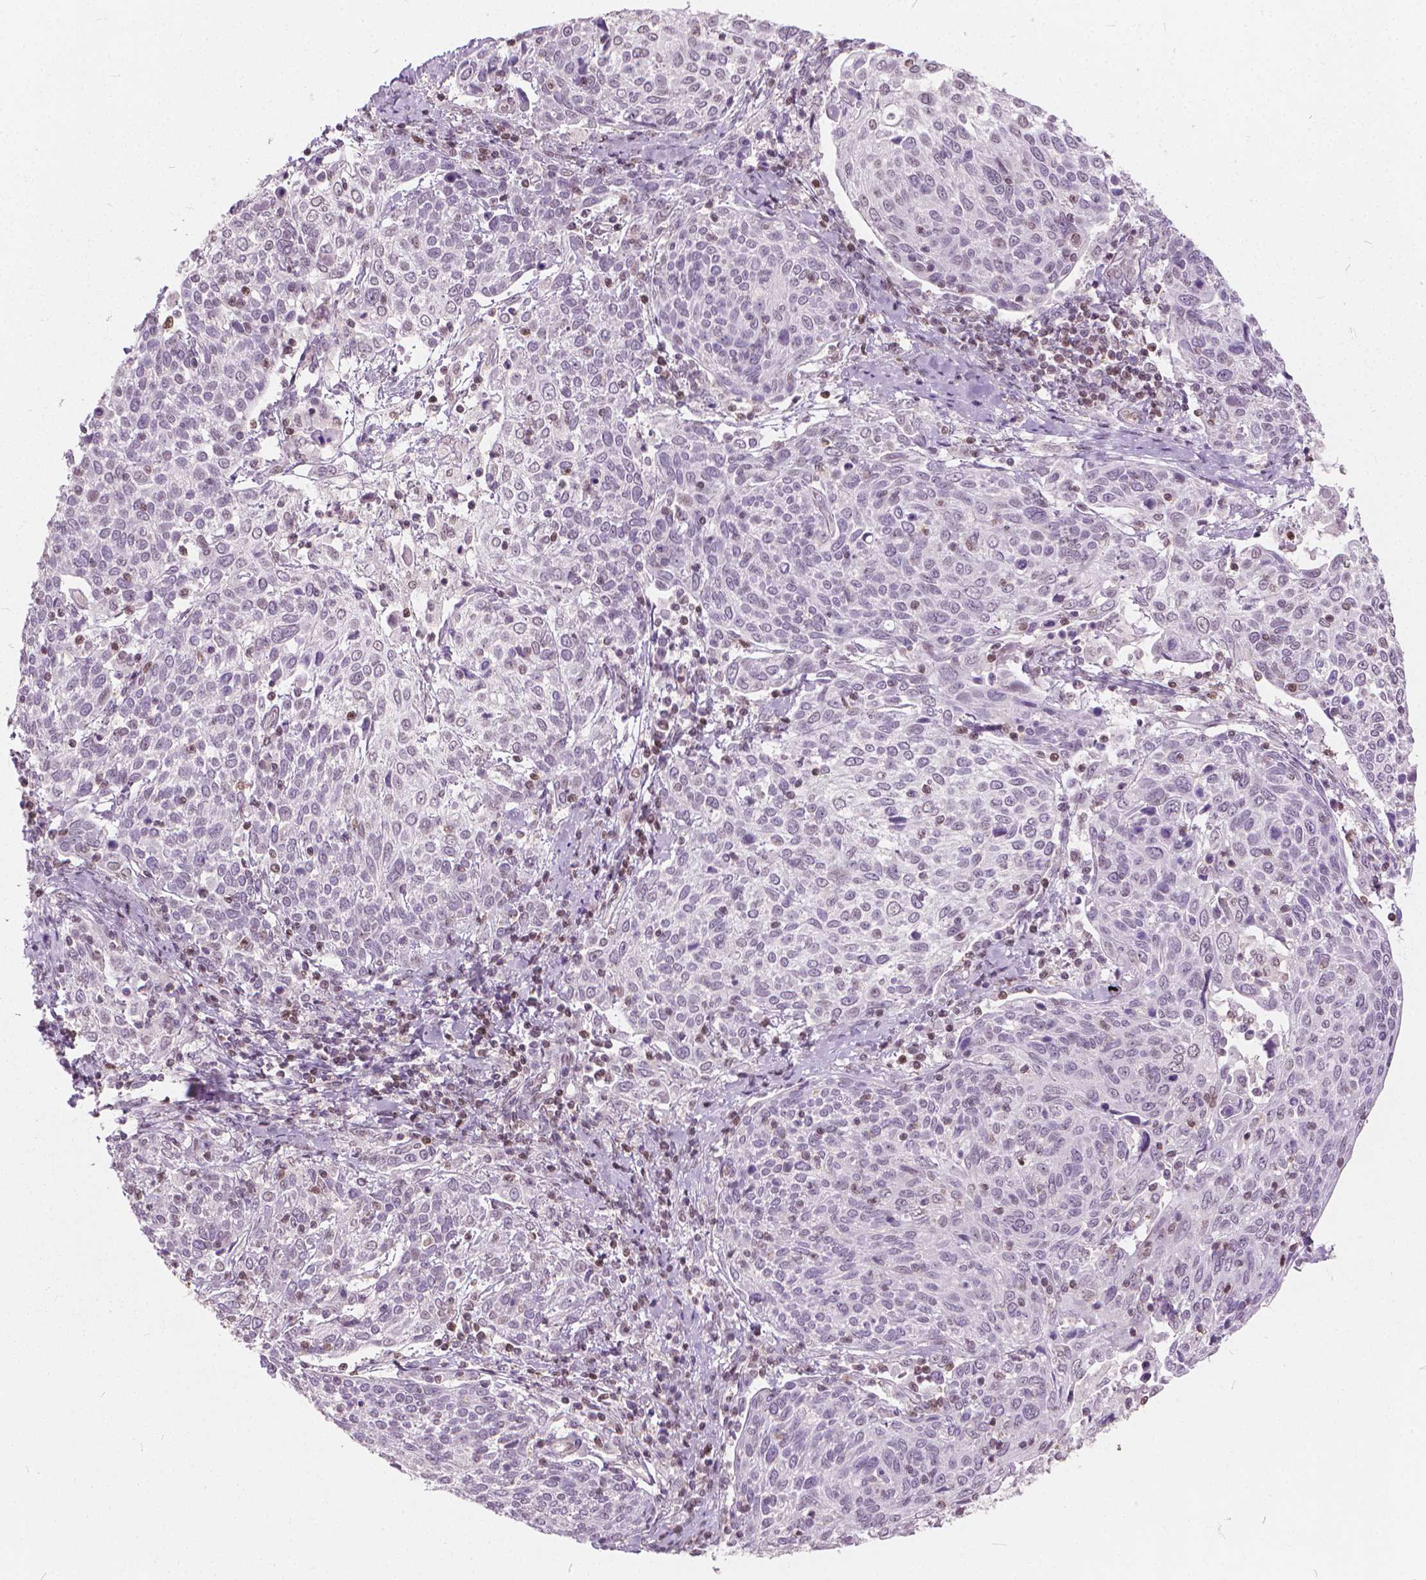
{"staining": {"intensity": "negative", "quantity": "none", "location": "none"}, "tissue": "cervical cancer", "cell_type": "Tumor cells", "image_type": "cancer", "snomed": [{"axis": "morphology", "description": "Squamous cell carcinoma, NOS"}, {"axis": "topography", "description": "Cervix"}], "caption": "Immunohistochemistry image of neoplastic tissue: cervical squamous cell carcinoma stained with DAB demonstrates no significant protein positivity in tumor cells. The staining is performed using DAB (3,3'-diaminobenzidine) brown chromogen with nuclei counter-stained in using hematoxylin.", "gene": "STAT5B", "patient": {"sex": "female", "age": 61}}